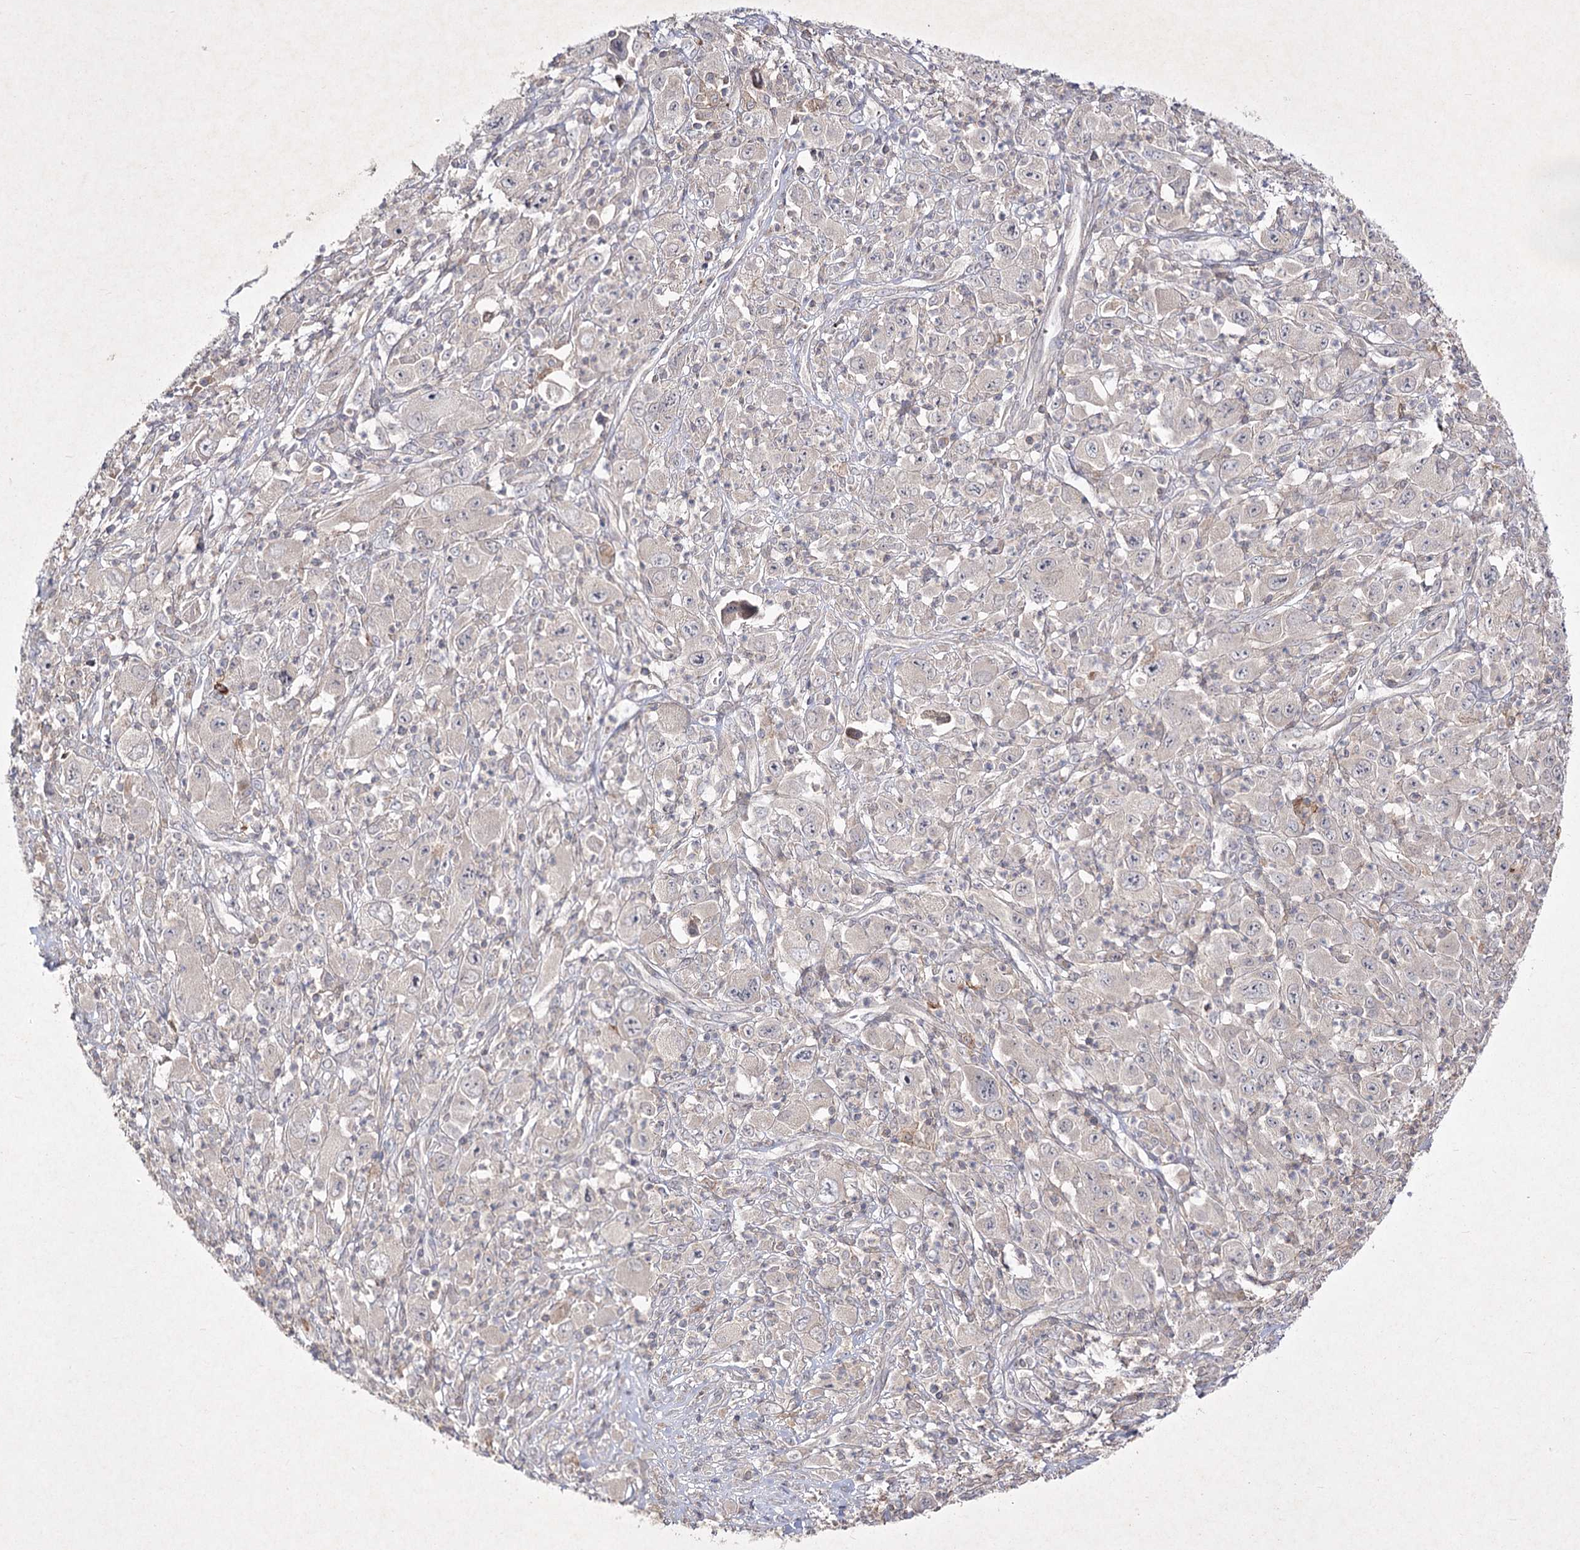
{"staining": {"intensity": "weak", "quantity": "<25%", "location": "cytoplasmic/membranous"}, "tissue": "melanoma", "cell_type": "Tumor cells", "image_type": "cancer", "snomed": [{"axis": "morphology", "description": "Malignant melanoma, Metastatic site"}, {"axis": "topography", "description": "Skin"}], "caption": "Immunohistochemistry (IHC) histopathology image of melanoma stained for a protein (brown), which reveals no positivity in tumor cells.", "gene": "CIB2", "patient": {"sex": "female", "age": 56}}